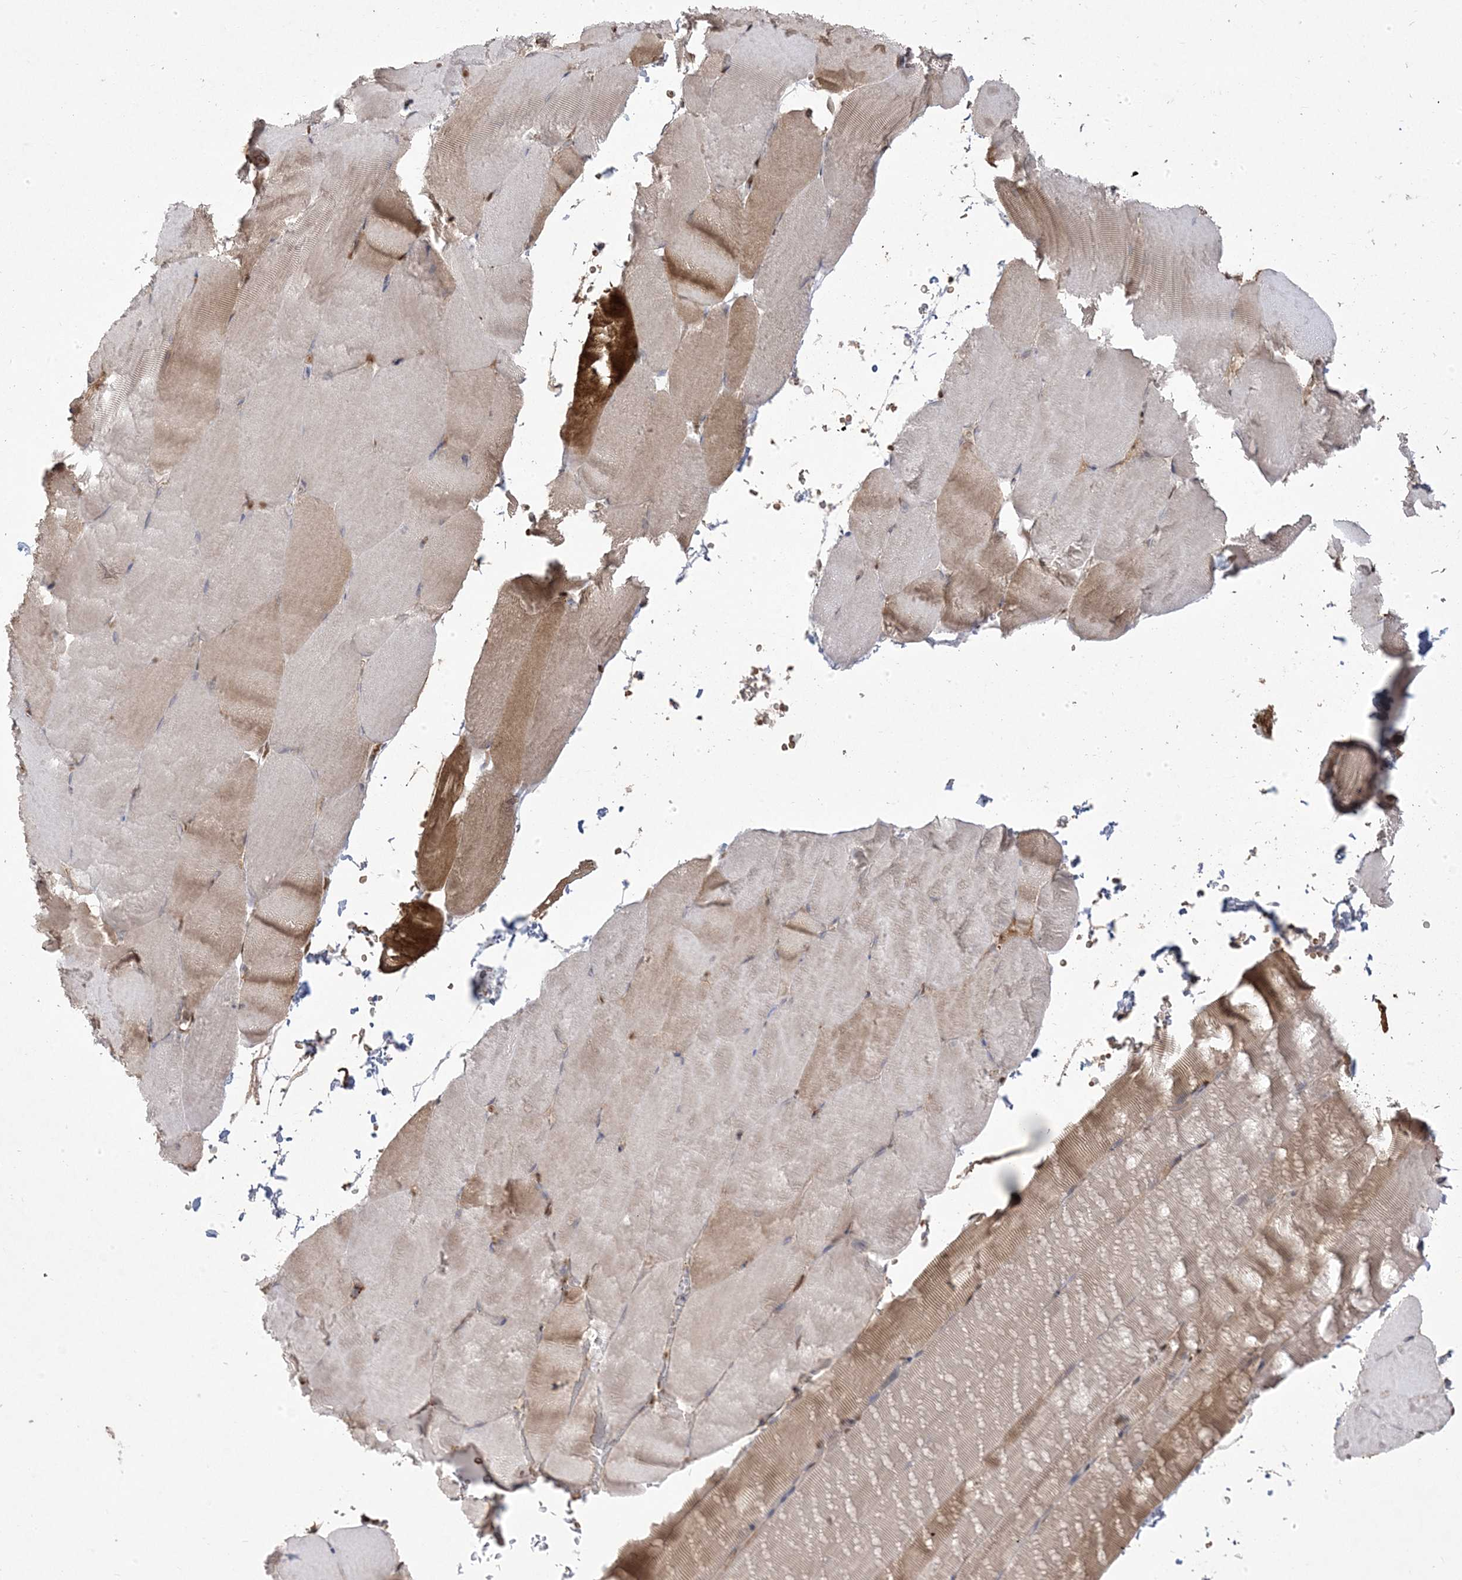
{"staining": {"intensity": "moderate", "quantity": "25%-75%", "location": "cytoplasmic/membranous"}, "tissue": "skeletal muscle", "cell_type": "Myocytes", "image_type": "normal", "snomed": [{"axis": "morphology", "description": "Normal tissue, NOS"}, {"axis": "topography", "description": "Skeletal muscle"}, {"axis": "topography", "description": "Parathyroid gland"}], "caption": "Immunohistochemical staining of unremarkable human skeletal muscle displays 25%-75% levels of moderate cytoplasmic/membranous protein positivity in approximately 25%-75% of myocytes.", "gene": "PPOX", "patient": {"sex": "female", "age": 37}}